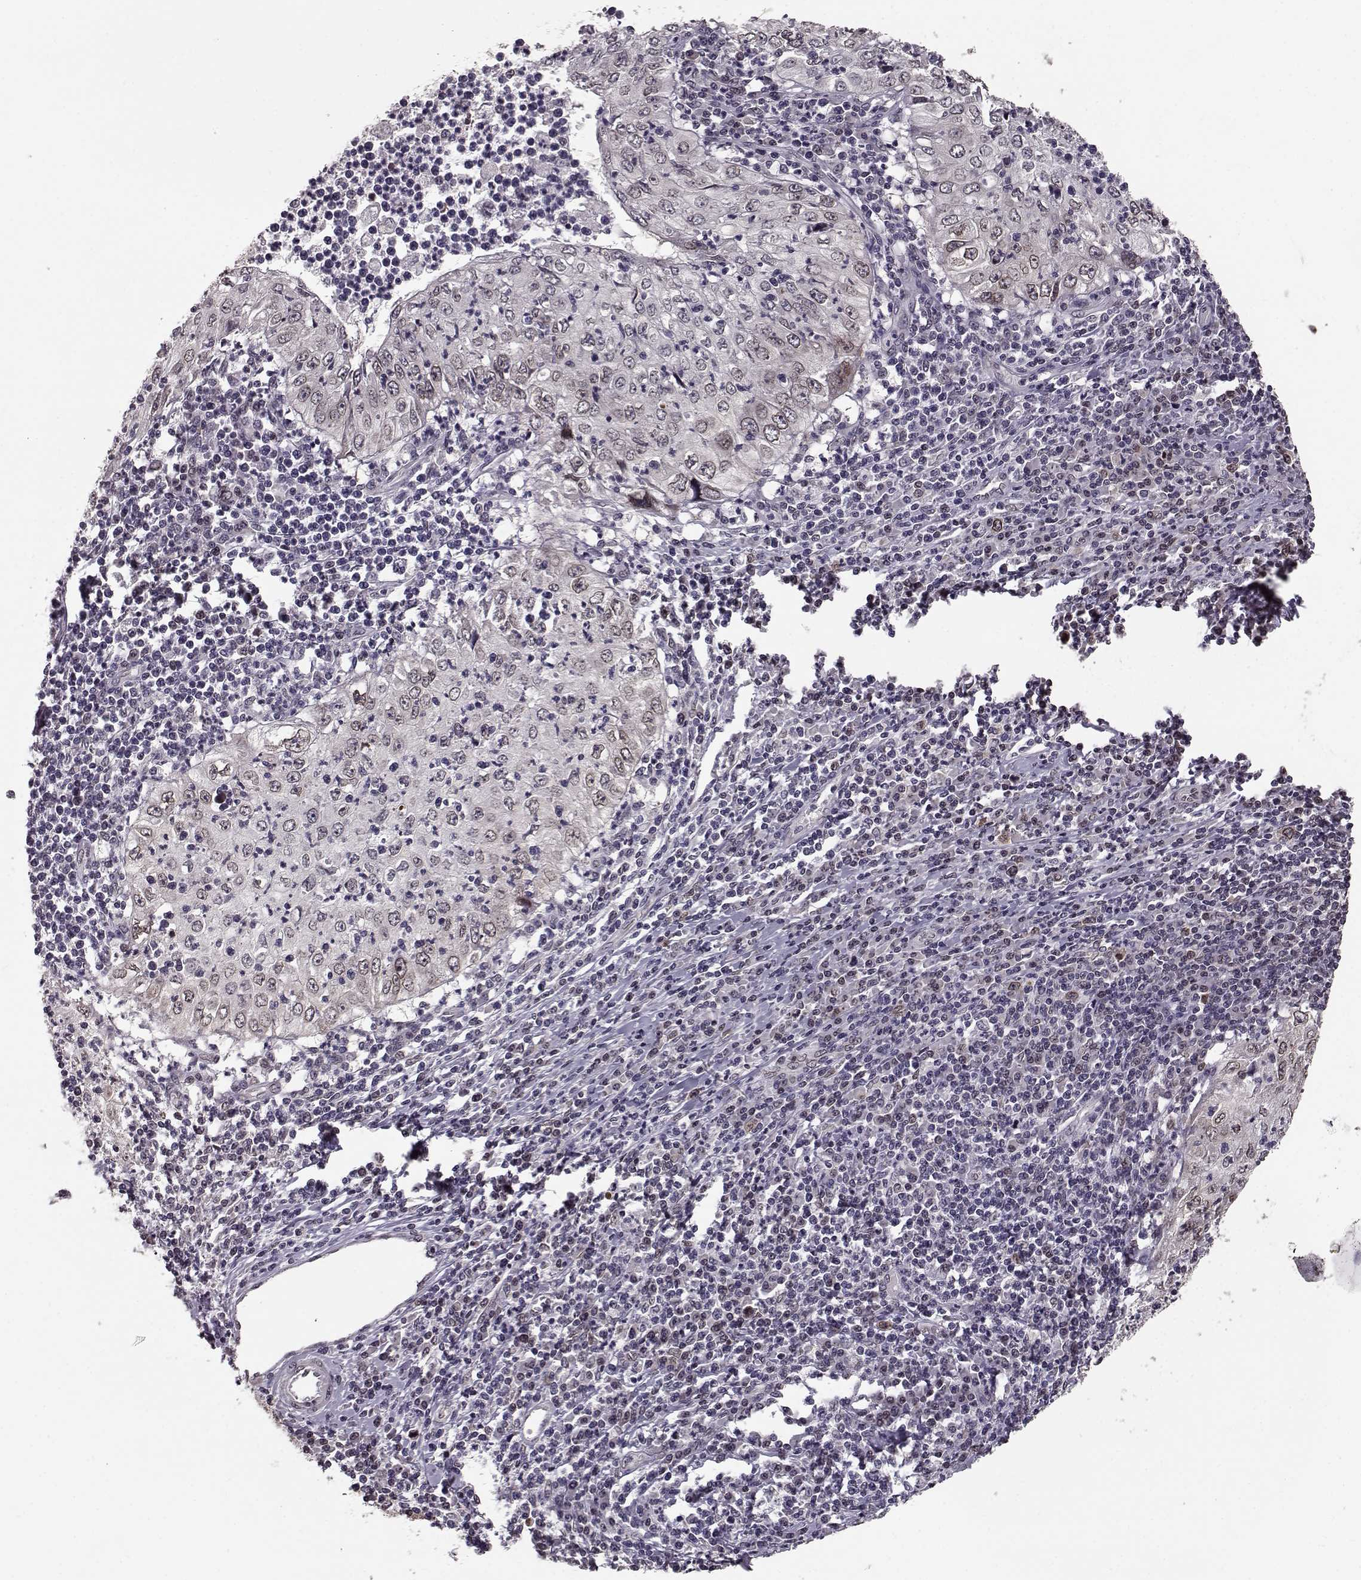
{"staining": {"intensity": "weak", "quantity": ">75%", "location": "cytoplasmic/membranous,nuclear"}, "tissue": "cervical cancer", "cell_type": "Tumor cells", "image_type": "cancer", "snomed": [{"axis": "morphology", "description": "Squamous cell carcinoma, NOS"}, {"axis": "topography", "description": "Cervix"}], "caption": "Approximately >75% of tumor cells in cervical cancer (squamous cell carcinoma) demonstrate weak cytoplasmic/membranous and nuclear protein staining as visualized by brown immunohistochemical staining.", "gene": "NUP37", "patient": {"sex": "female", "age": 24}}